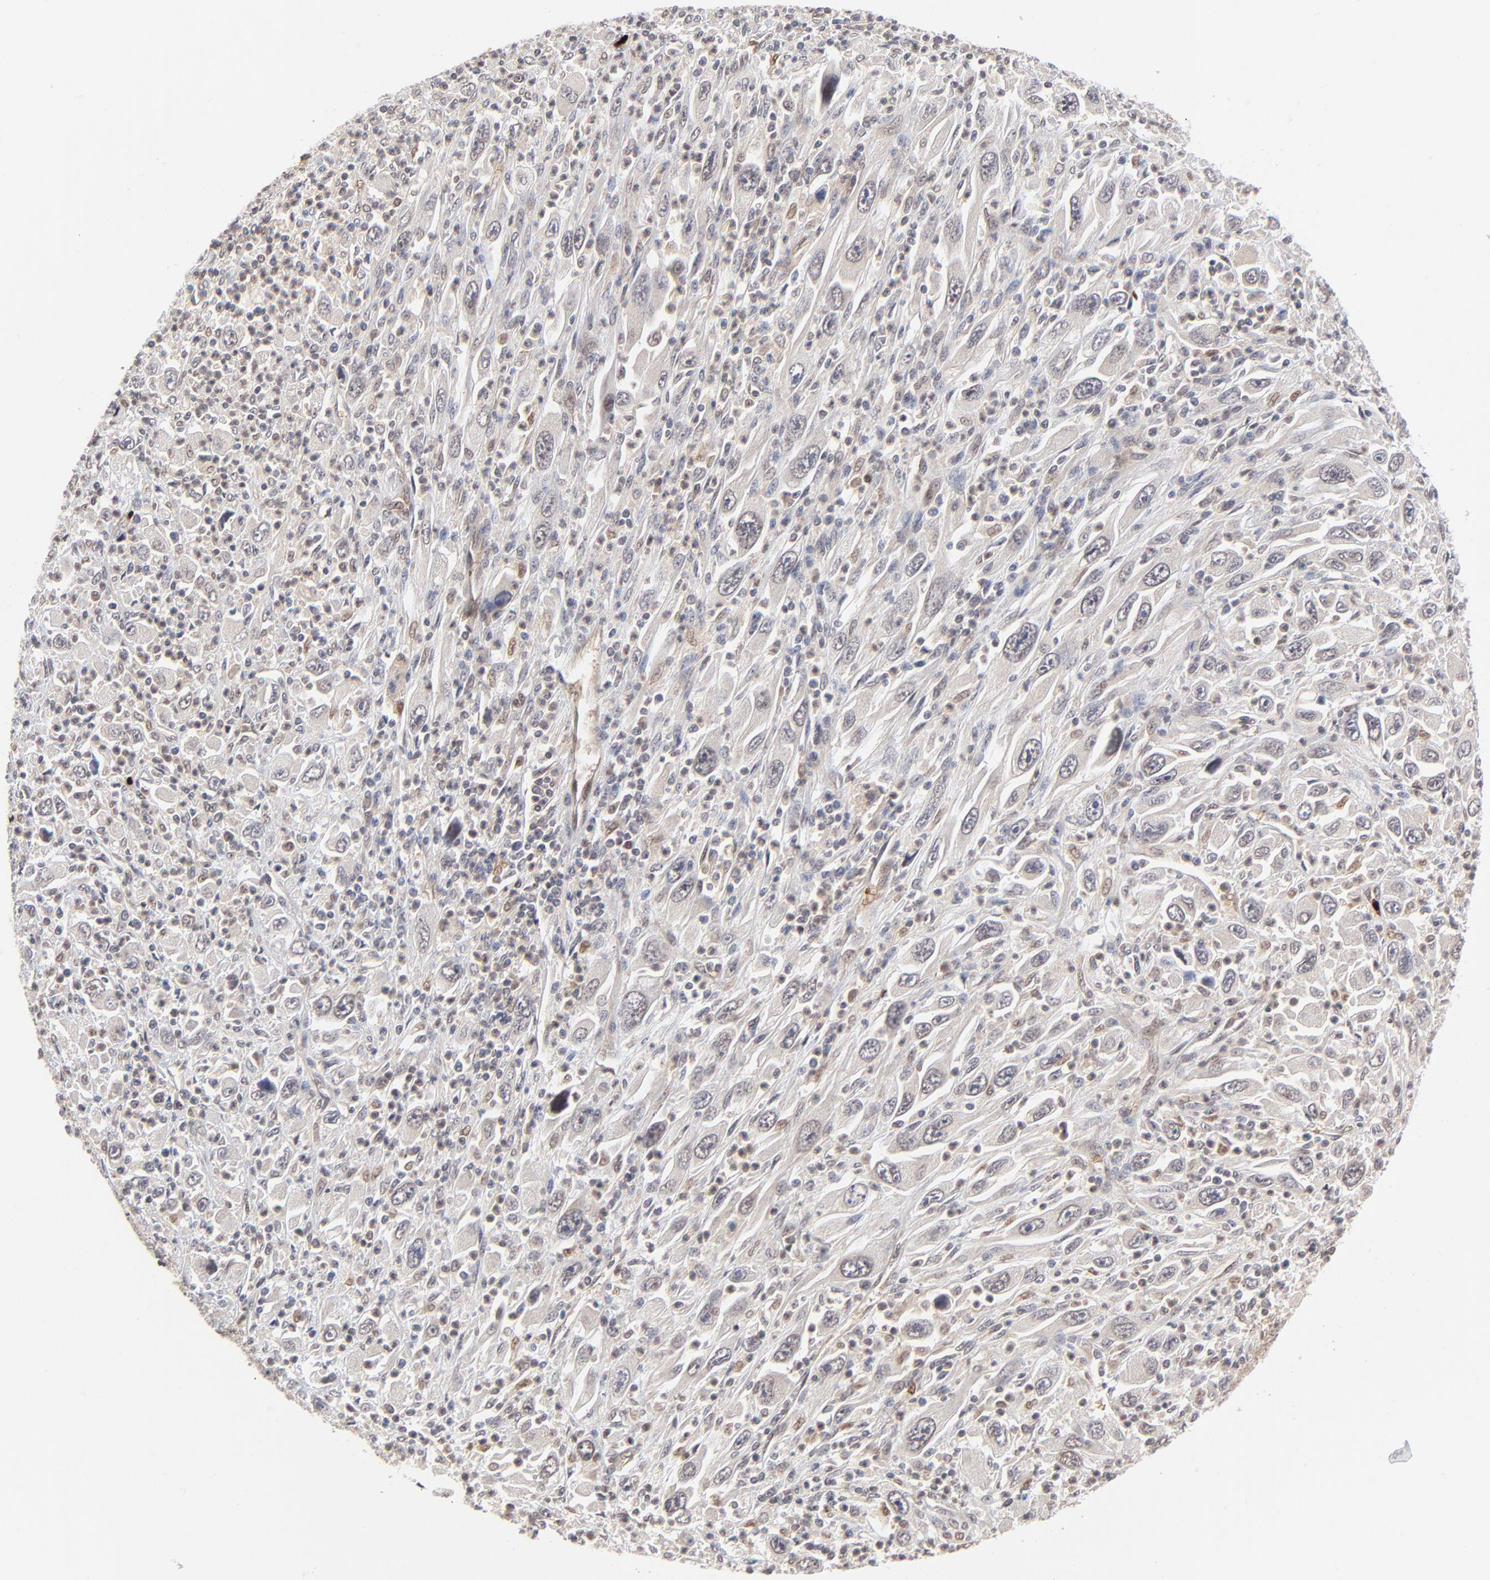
{"staining": {"intensity": "weak", "quantity": "<25%", "location": "cytoplasmic/membranous"}, "tissue": "melanoma", "cell_type": "Tumor cells", "image_type": "cancer", "snomed": [{"axis": "morphology", "description": "Malignant melanoma, Metastatic site"}, {"axis": "topography", "description": "Skin"}], "caption": "There is no significant expression in tumor cells of melanoma.", "gene": "CASP10", "patient": {"sex": "female", "age": 56}}